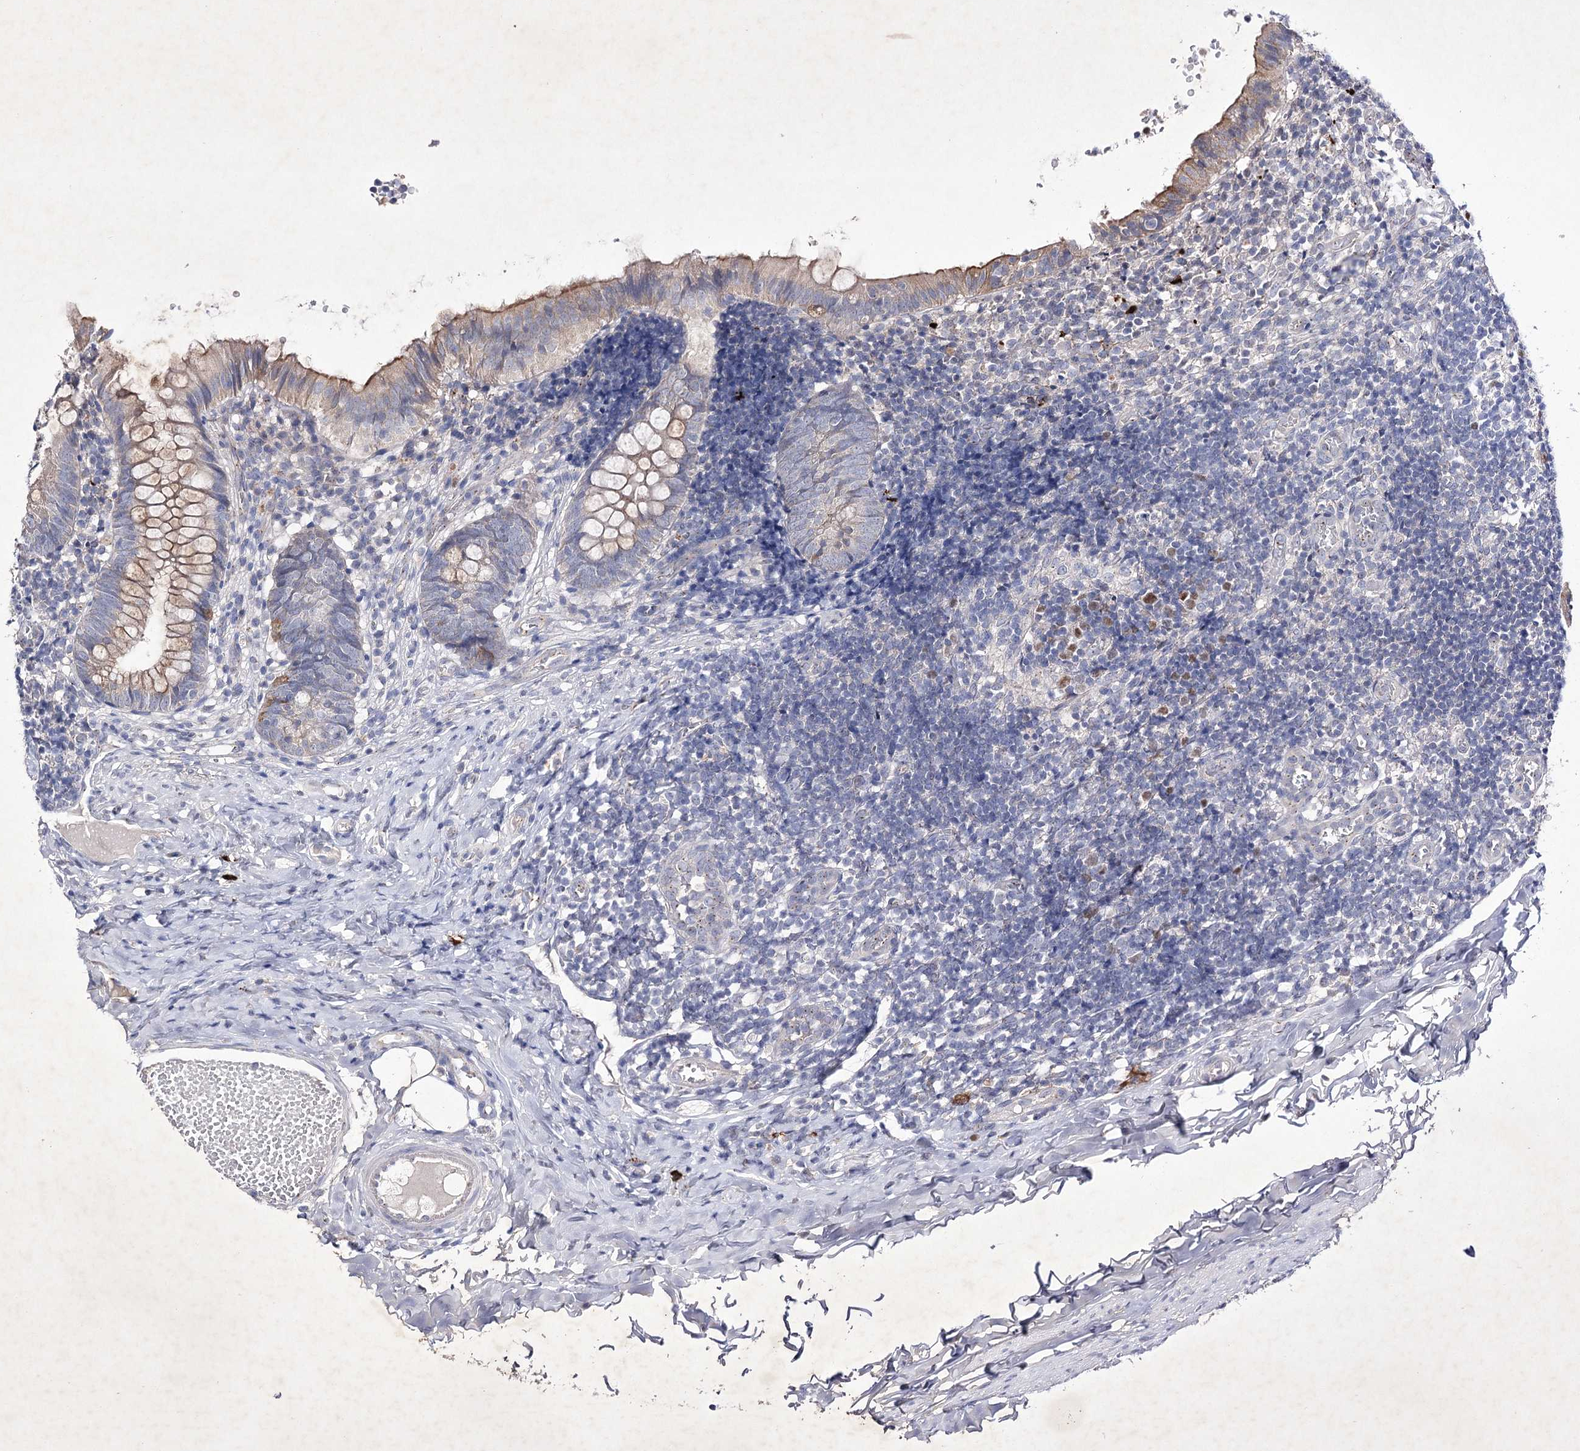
{"staining": {"intensity": "moderate", "quantity": "<25%", "location": "cytoplasmic/membranous"}, "tissue": "appendix", "cell_type": "Glandular cells", "image_type": "normal", "snomed": [{"axis": "morphology", "description": "Normal tissue, NOS"}, {"axis": "topography", "description": "Appendix"}], "caption": "Protein analysis of benign appendix displays moderate cytoplasmic/membranous positivity in about <25% of glandular cells.", "gene": "COX15", "patient": {"sex": "male", "age": 8}}